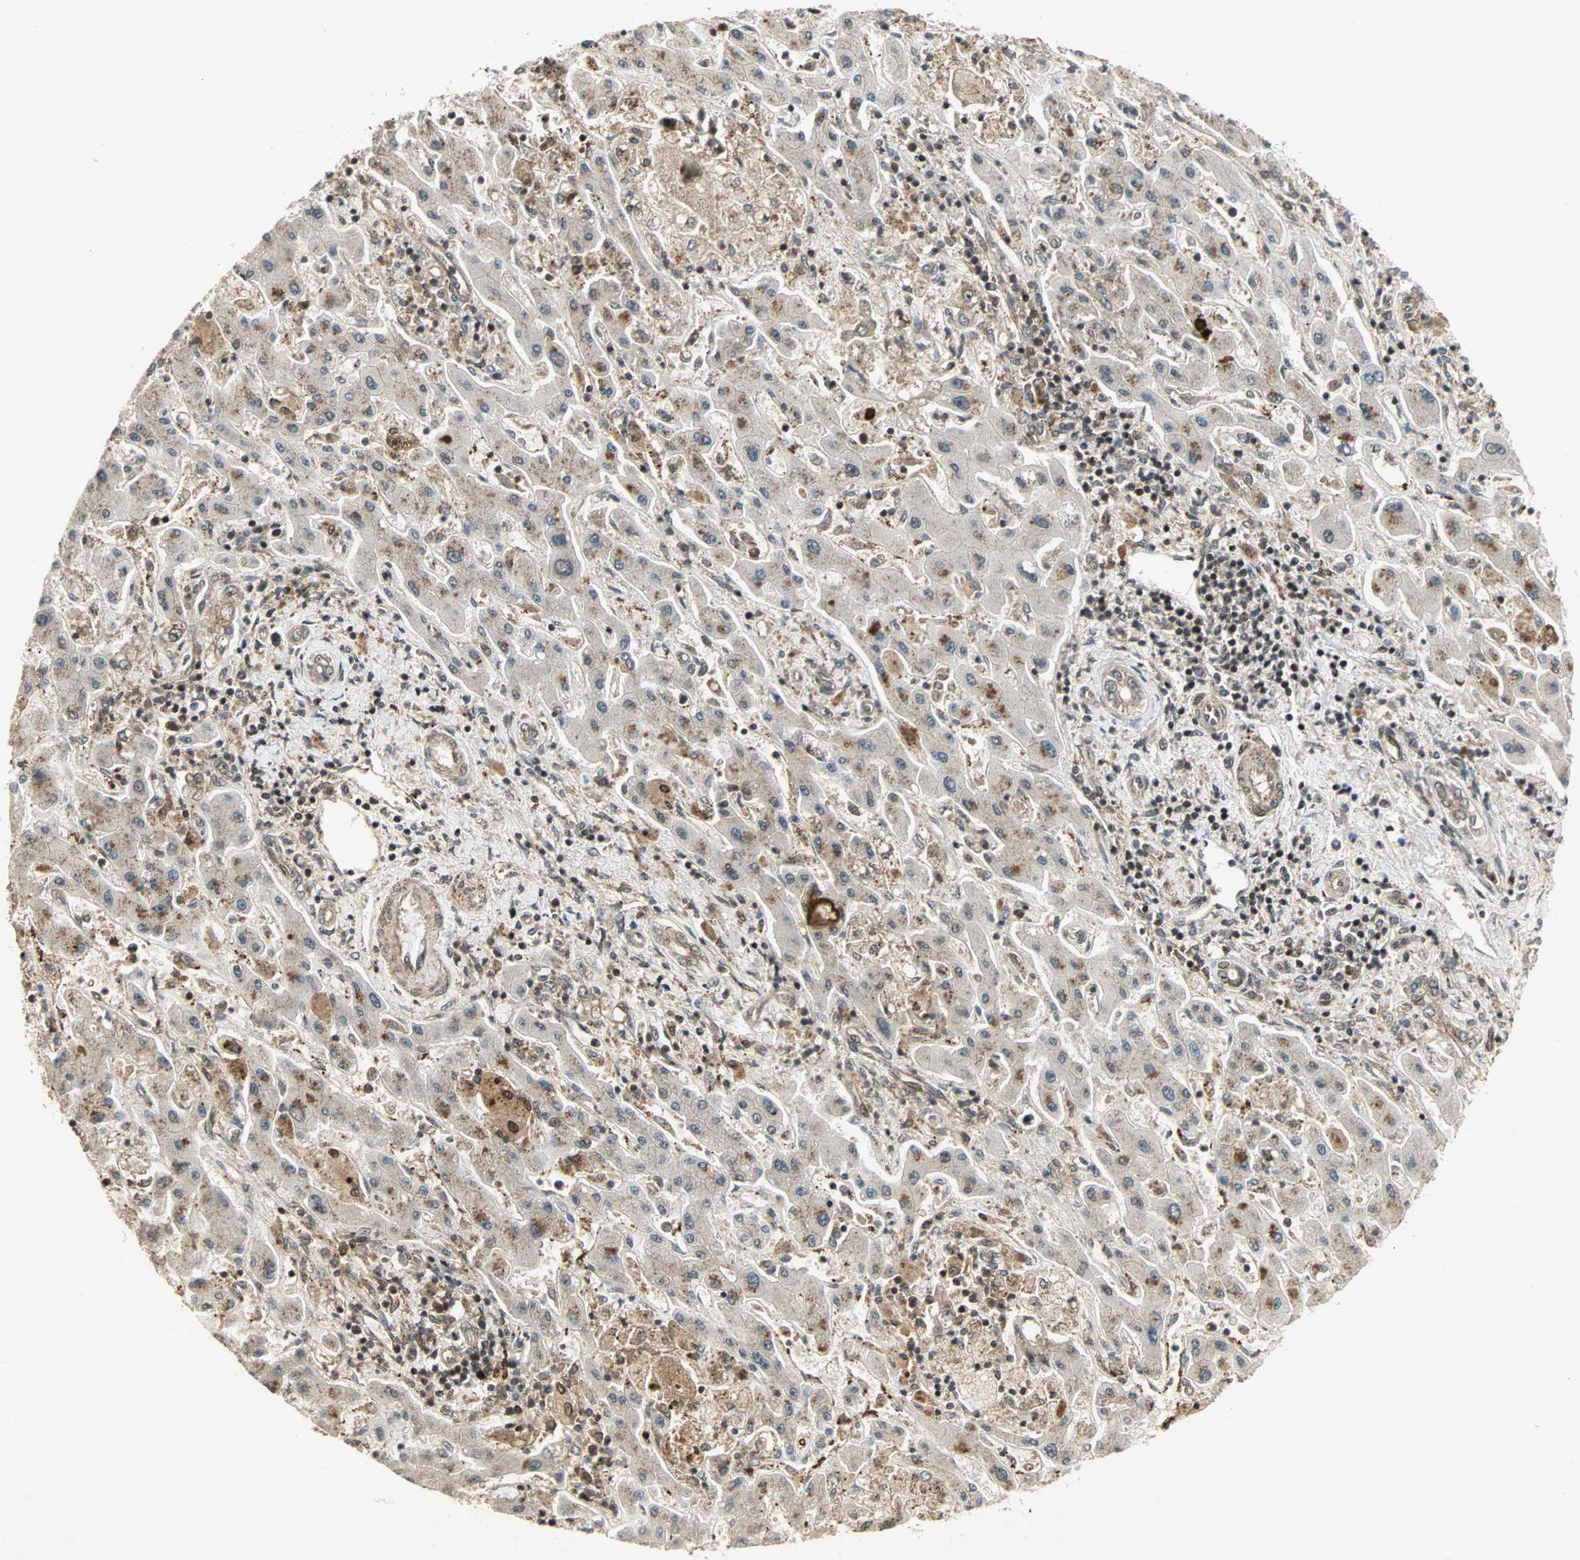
{"staining": {"intensity": "moderate", "quantity": ">75%", "location": "cytoplasmic/membranous,nuclear"}, "tissue": "liver cancer", "cell_type": "Tumor cells", "image_type": "cancer", "snomed": [{"axis": "morphology", "description": "Cholangiocarcinoma"}, {"axis": "topography", "description": "Liver"}], "caption": "High-magnification brightfield microscopy of liver cholangiocarcinoma stained with DAB (3,3'-diaminobenzidine) (brown) and counterstained with hematoxylin (blue). tumor cells exhibit moderate cytoplasmic/membranous and nuclear staining is seen in about>75% of cells.", "gene": "ZBED9", "patient": {"sex": "male", "age": 50}}